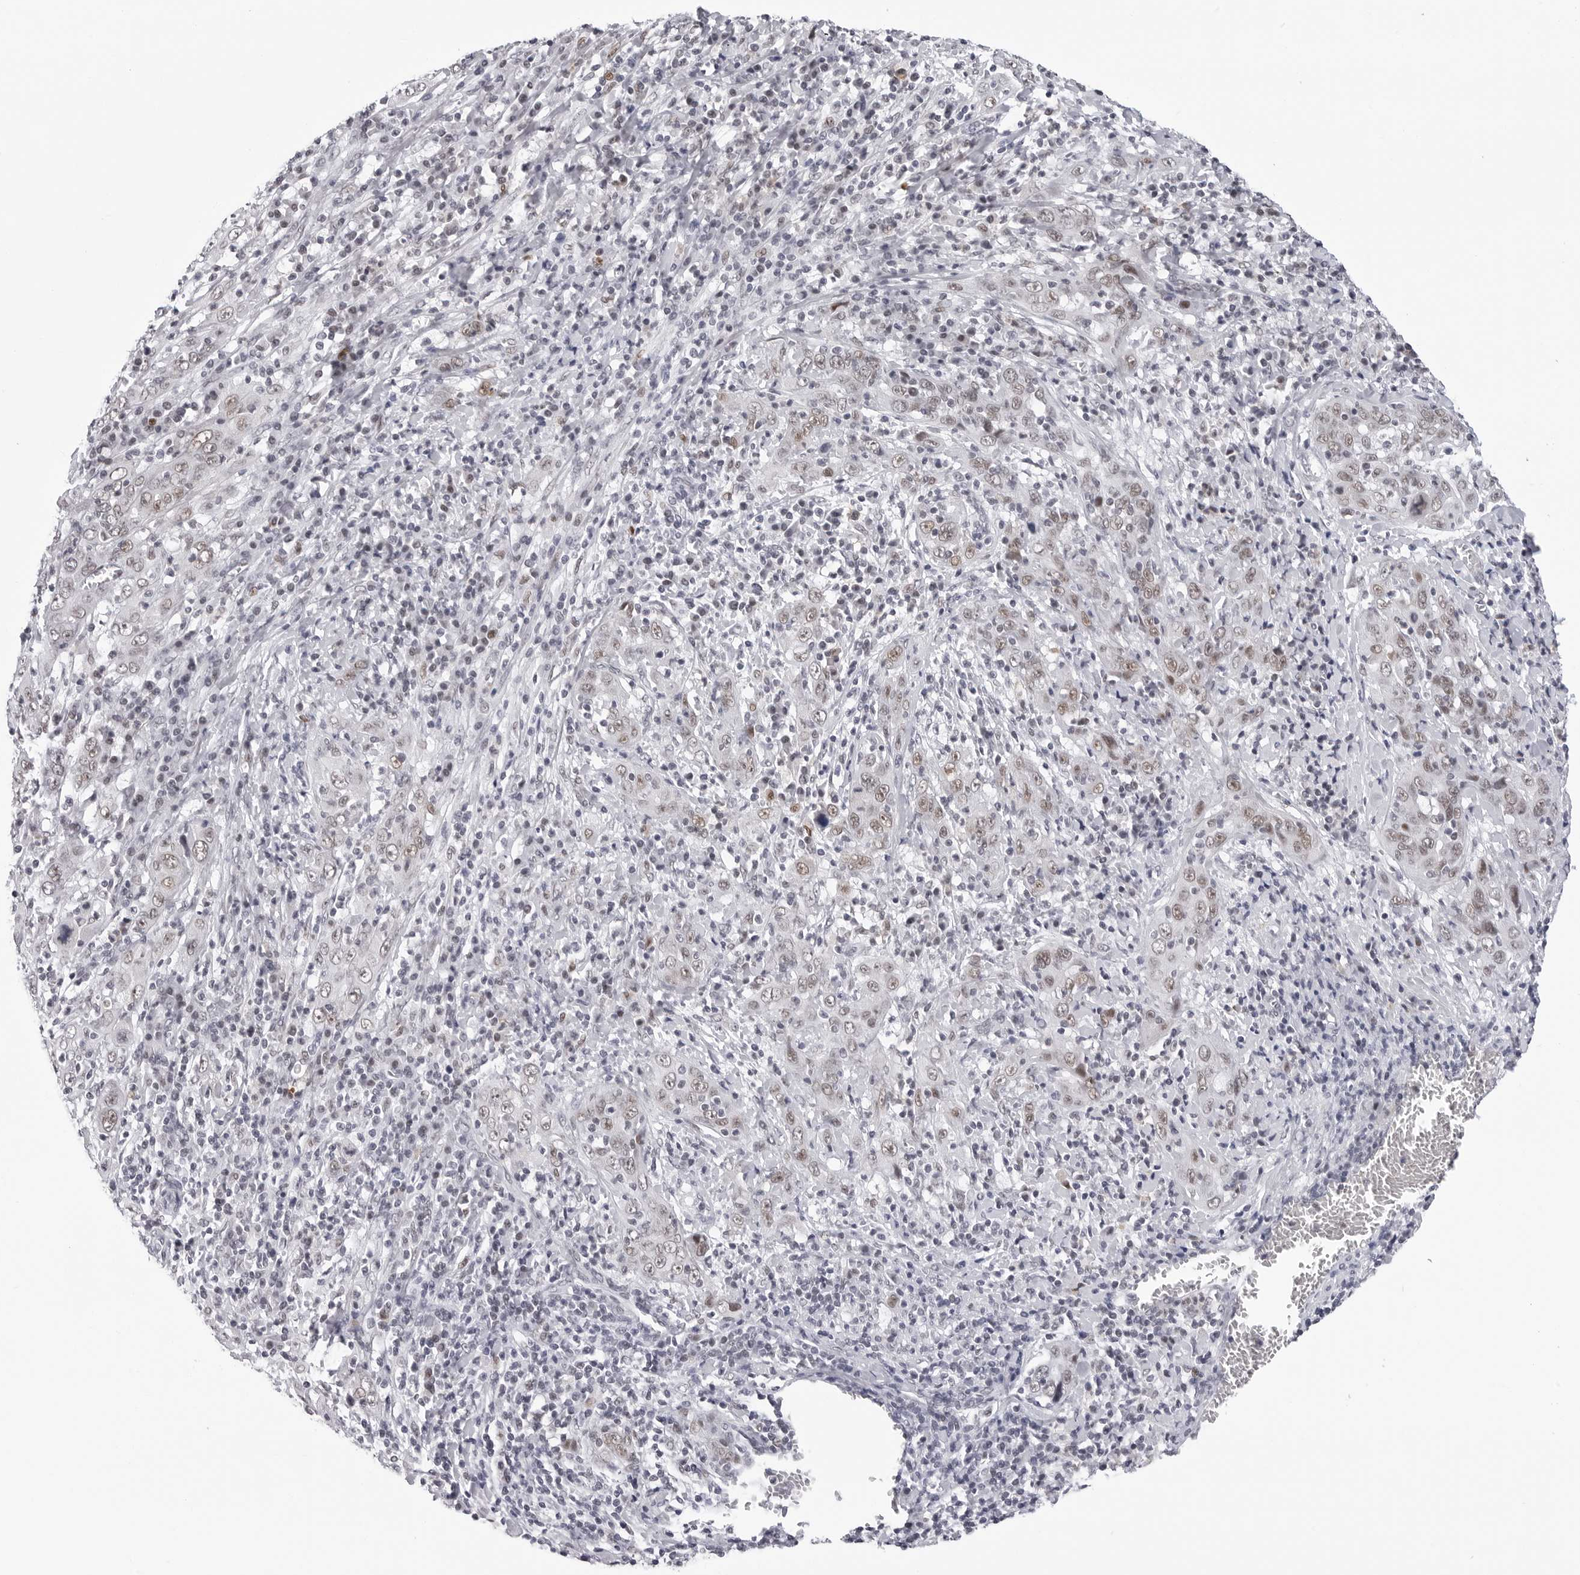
{"staining": {"intensity": "weak", "quantity": "25%-75%", "location": "nuclear"}, "tissue": "cervical cancer", "cell_type": "Tumor cells", "image_type": "cancer", "snomed": [{"axis": "morphology", "description": "Squamous cell carcinoma, NOS"}, {"axis": "topography", "description": "Cervix"}], "caption": "This is a micrograph of immunohistochemistry staining of squamous cell carcinoma (cervical), which shows weak staining in the nuclear of tumor cells.", "gene": "SF3B4", "patient": {"sex": "female", "age": 46}}